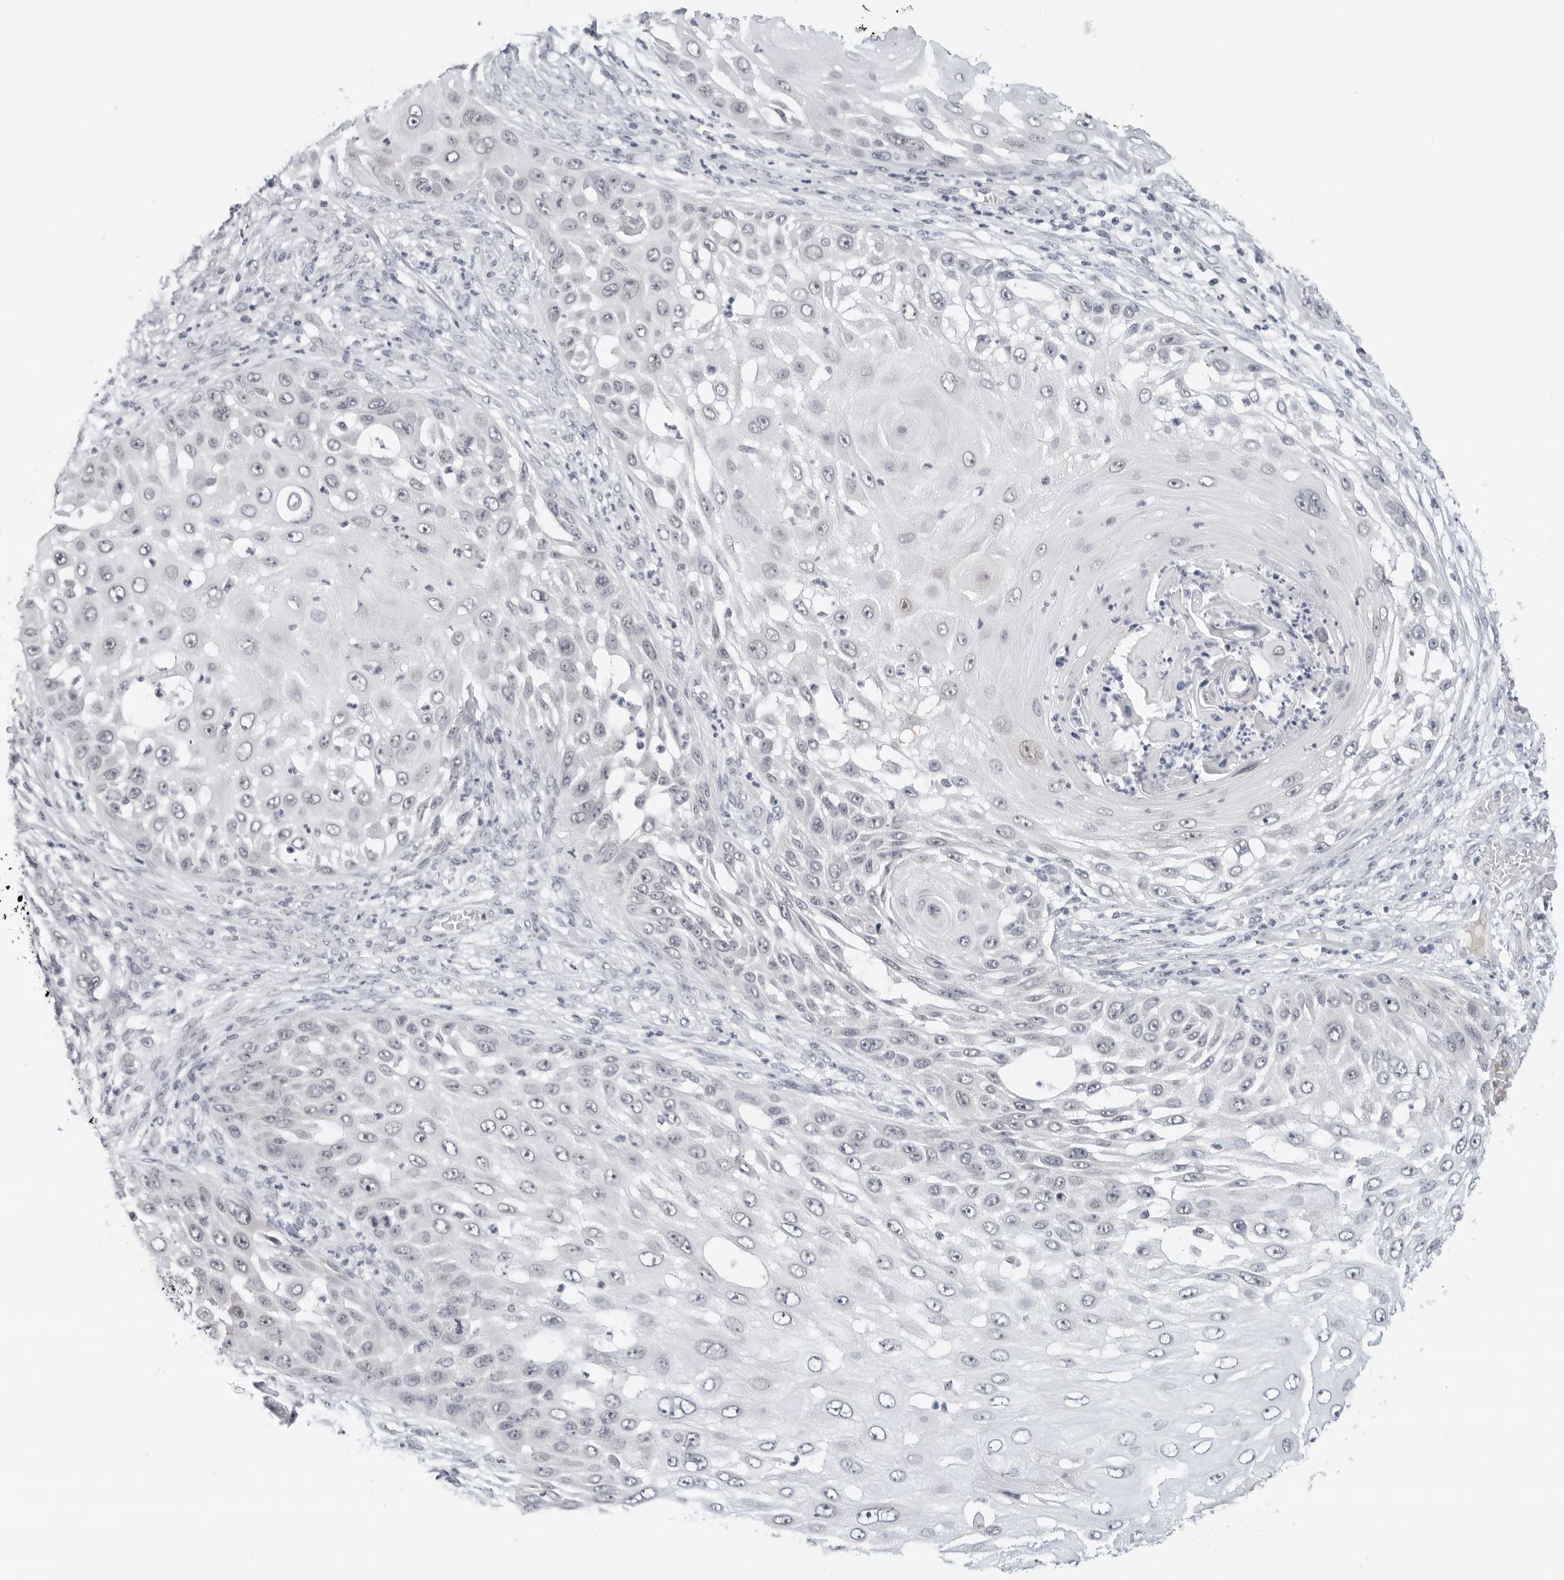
{"staining": {"intensity": "negative", "quantity": "none", "location": "none"}, "tissue": "skin cancer", "cell_type": "Tumor cells", "image_type": "cancer", "snomed": [{"axis": "morphology", "description": "Squamous cell carcinoma, NOS"}, {"axis": "topography", "description": "Skin"}], "caption": "This is an IHC image of squamous cell carcinoma (skin). There is no expression in tumor cells.", "gene": "TSEN2", "patient": {"sex": "female", "age": 44}}